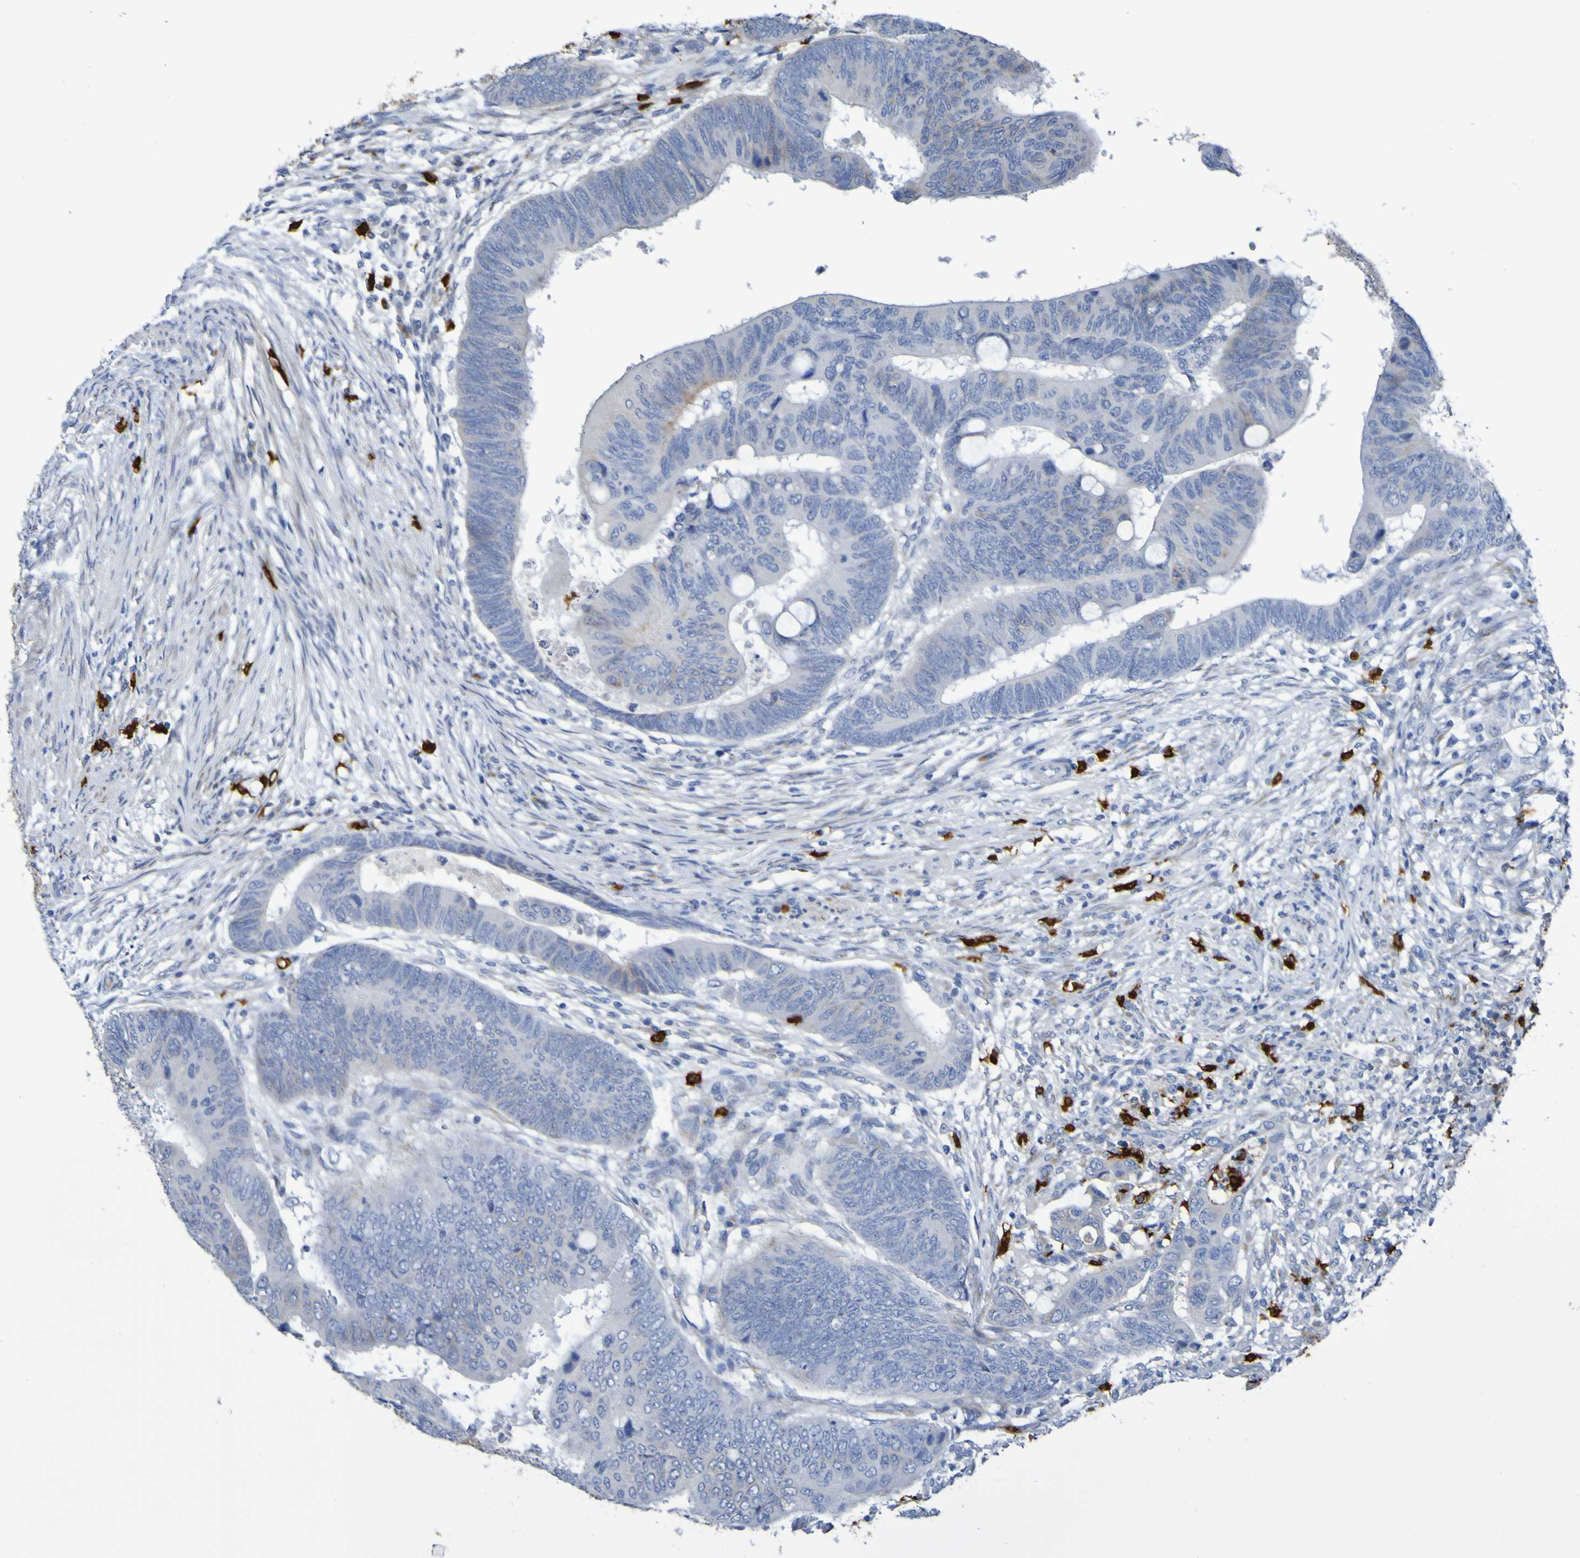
{"staining": {"intensity": "weak", "quantity": "<25%", "location": "cytoplasmic/membranous"}, "tissue": "colorectal cancer", "cell_type": "Tumor cells", "image_type": "cancer", "snomed": [{"axis": "morphology", "description": "Normal tissue, NOS"}, {"axis": "morphology", "description": "Adenocarcinoma, NOS"}, {"axis": "topography", "description": "Rectum"}, {"axis": "topography", "description": "Peripheral nerve tissue"}], "caption": "Image shows no protein staining in tumor cells of adenocarcinoma (colorectal) tissue.", "gene": "C11orf24", "patient": {"sex": "male", "age": 92}}